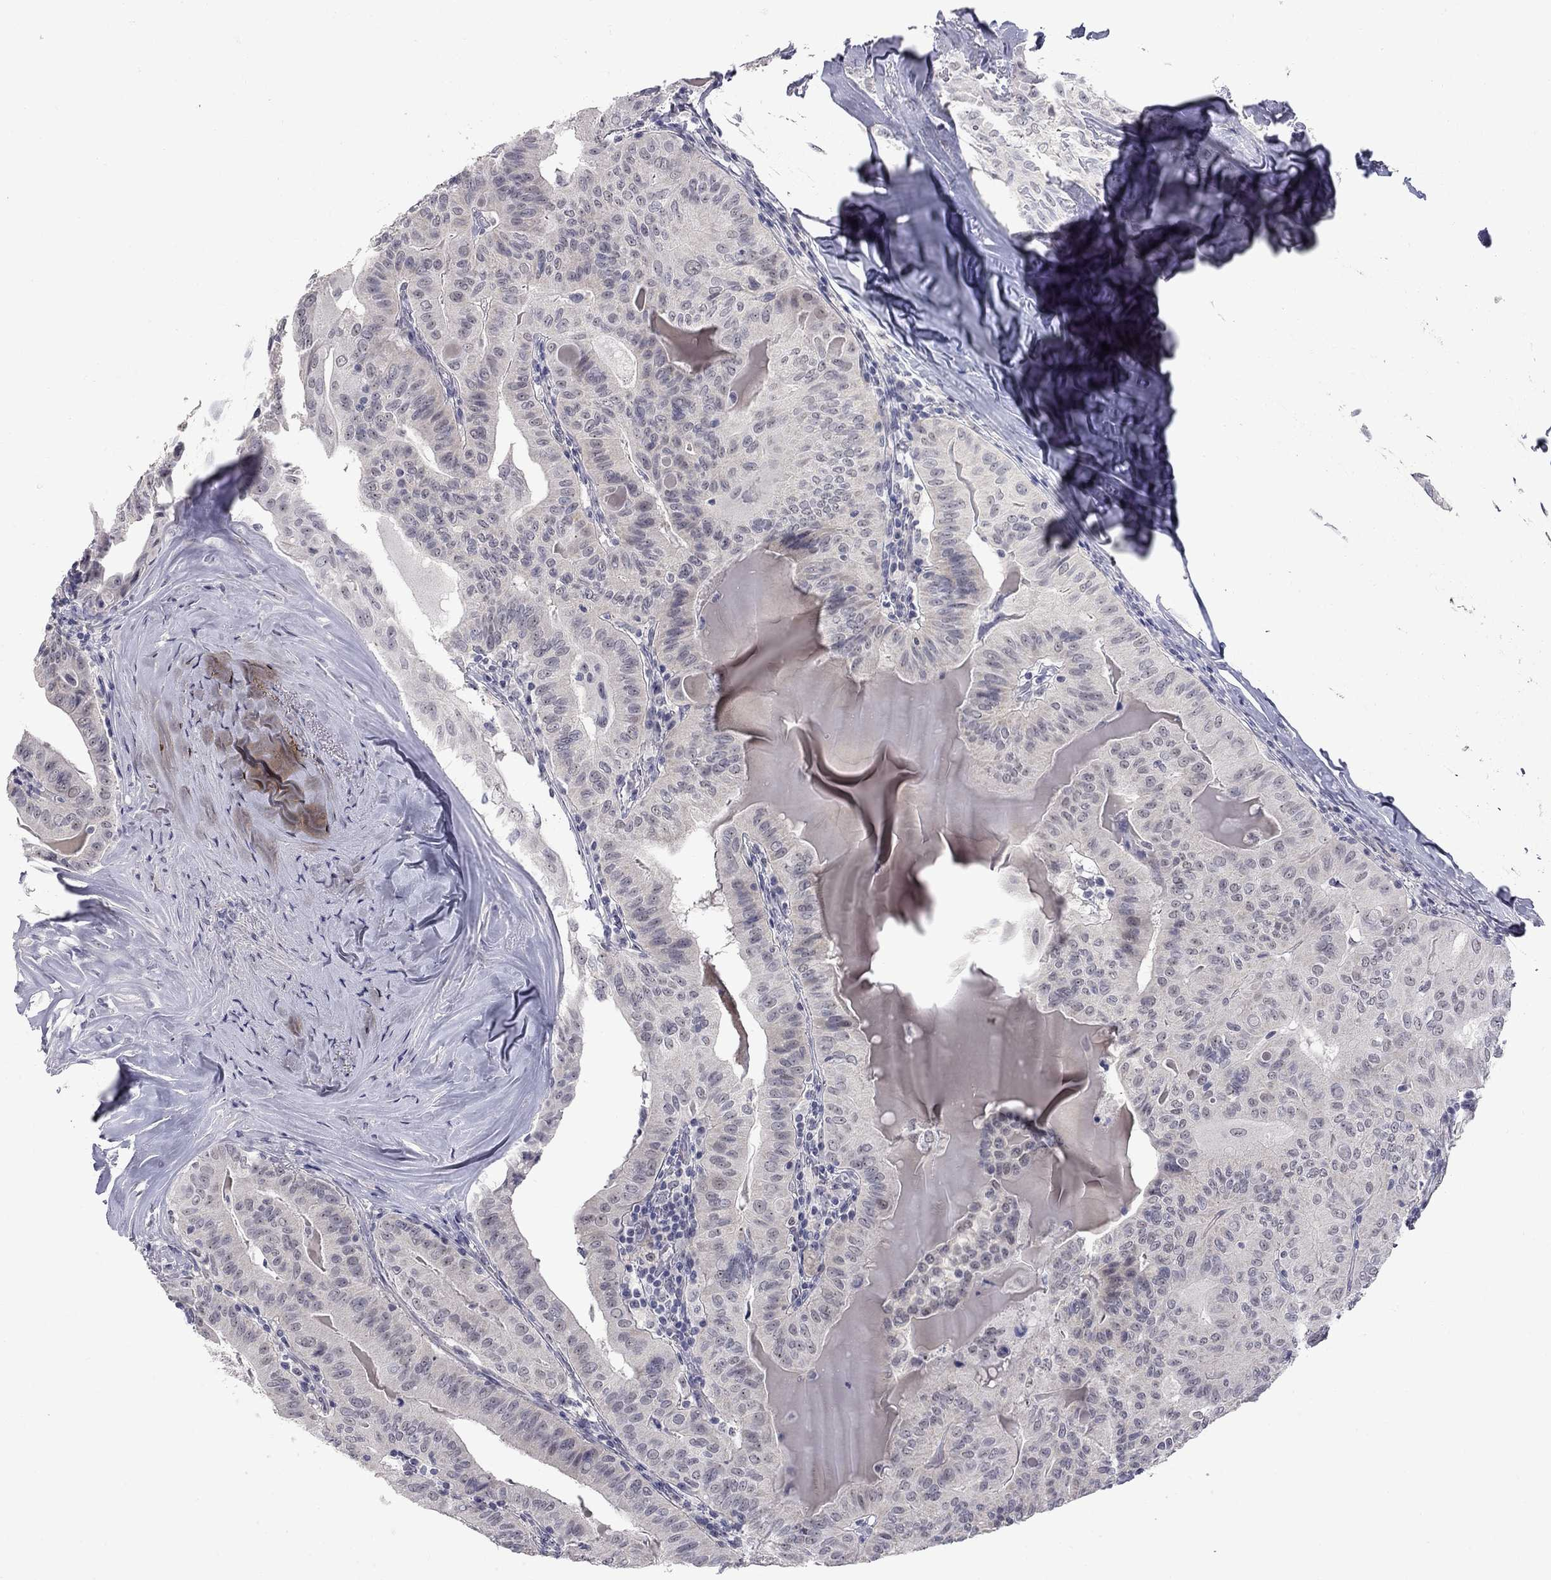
{"staining": {"intensity": "negative", "quantity": "none", "location": "none"}, "tissue": "thyroid cancer", "cell_type": "Tumor cells", "image_type": "cancer", "snomed": [{"axis": "morphology", "description": "Papillary adenocarcinoma, NOS"}, {"axis": "topography", "description": "Thyroid gland"}], "caption": "A histopathology image of thyroid cancer (papillary adenocarcinoma) stained for a protein reveals no brown staining in tumor cells. Brightfield microscopy of immunohistochemistry stained with DAB (3,3'-diaminobenzidine) (brown) and hematoxylin (blue), captured at high magnification.", "gene": "GSG1L", "patient": {"sex": "female", "age": 68}}